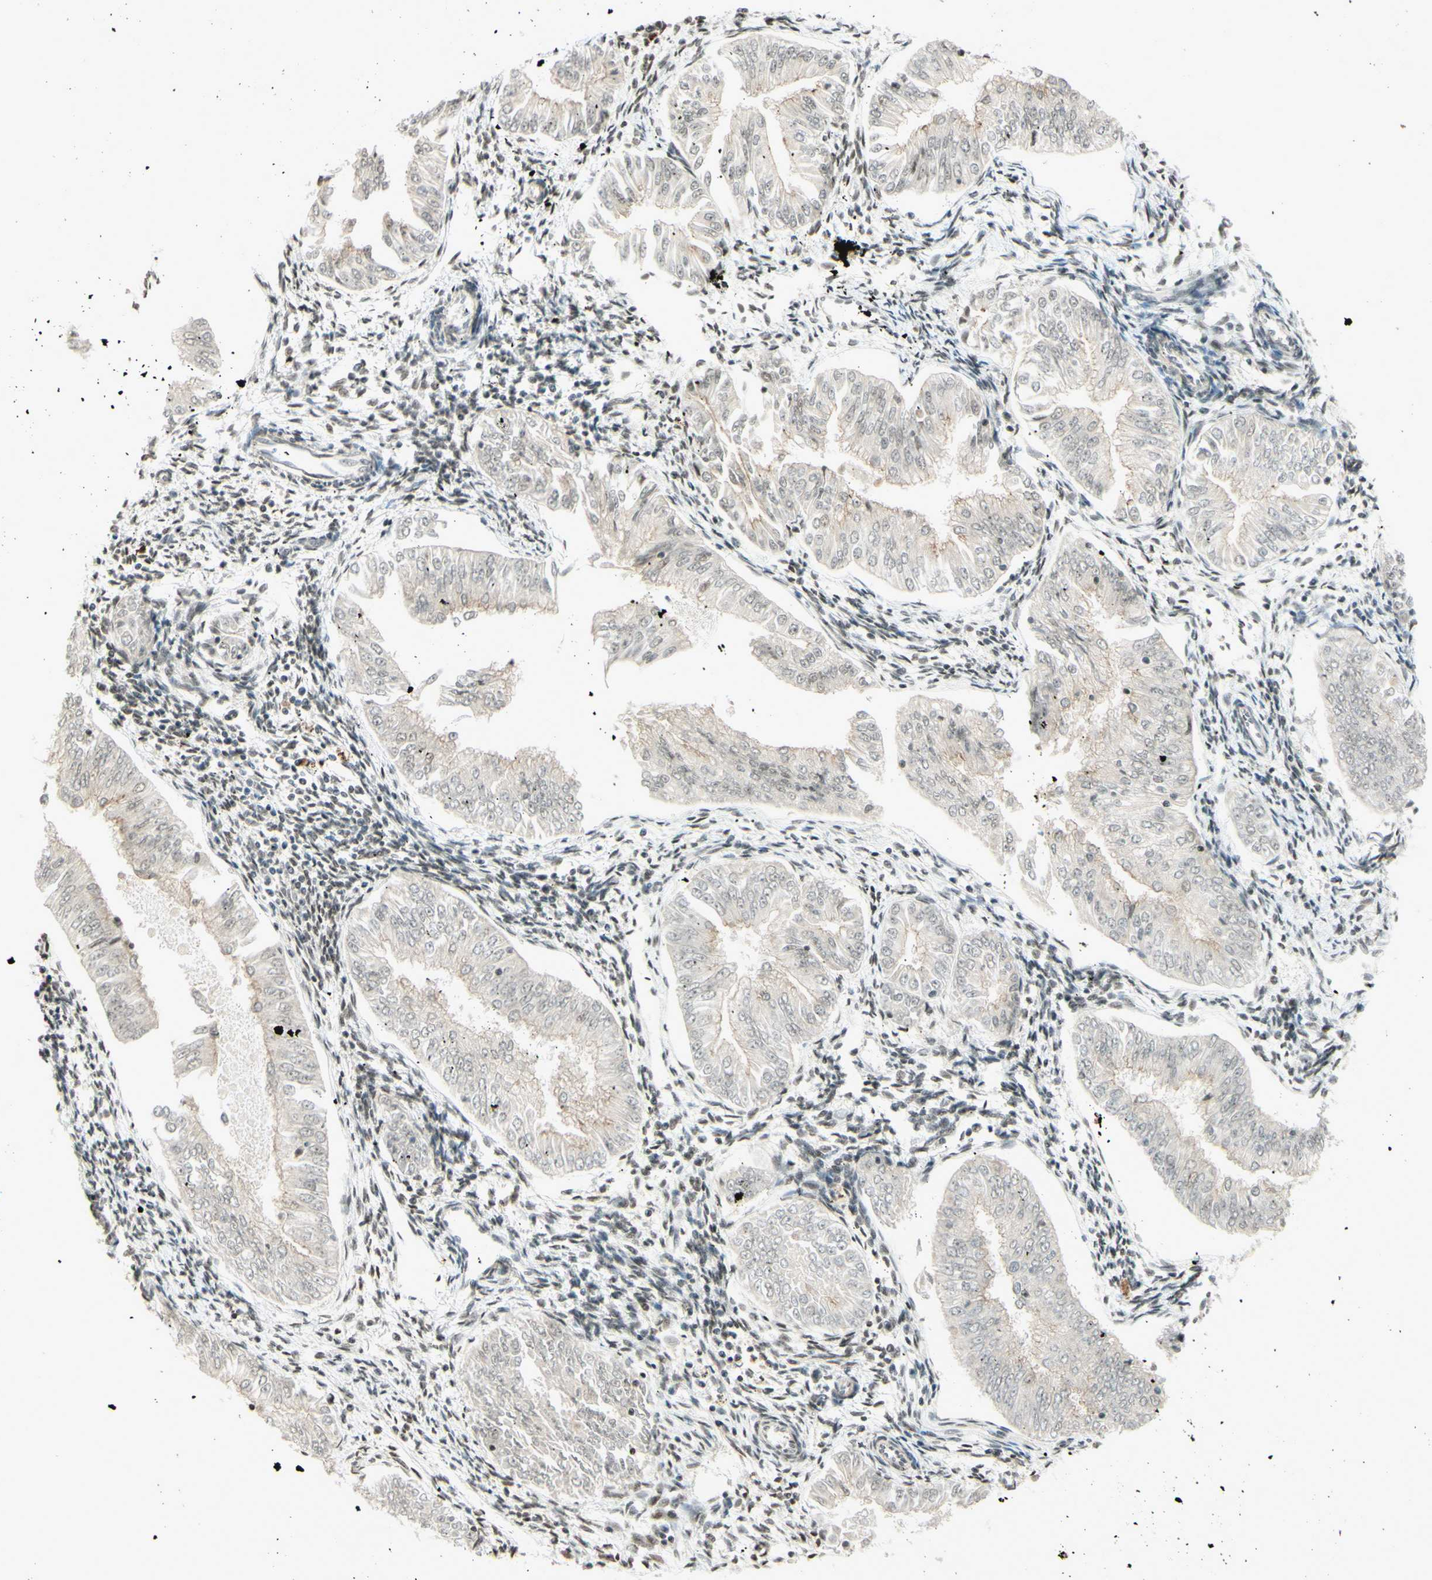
{"staining": {"intensity": "negative", "quantity": "none", "location": "none"}, "tissue": "endometrial cancer", "cell_type": "Tumor cells", "image_type": "cancer", "snomed": [{"axis": "morphology", "description": "Adenocarcinoma, NOS"}, {"axis": "topography", "description": "Endometrium"}], "caption": "The immunohistochemistry (IHC) image has no significant staining in tumor cells of endometrial cancer (adenocarcinoma) tissue. (IHC, brightfield microscopy, high magnification).", "gene": "SMARCB1", "patient": {"sex": "female", "age": 53}}